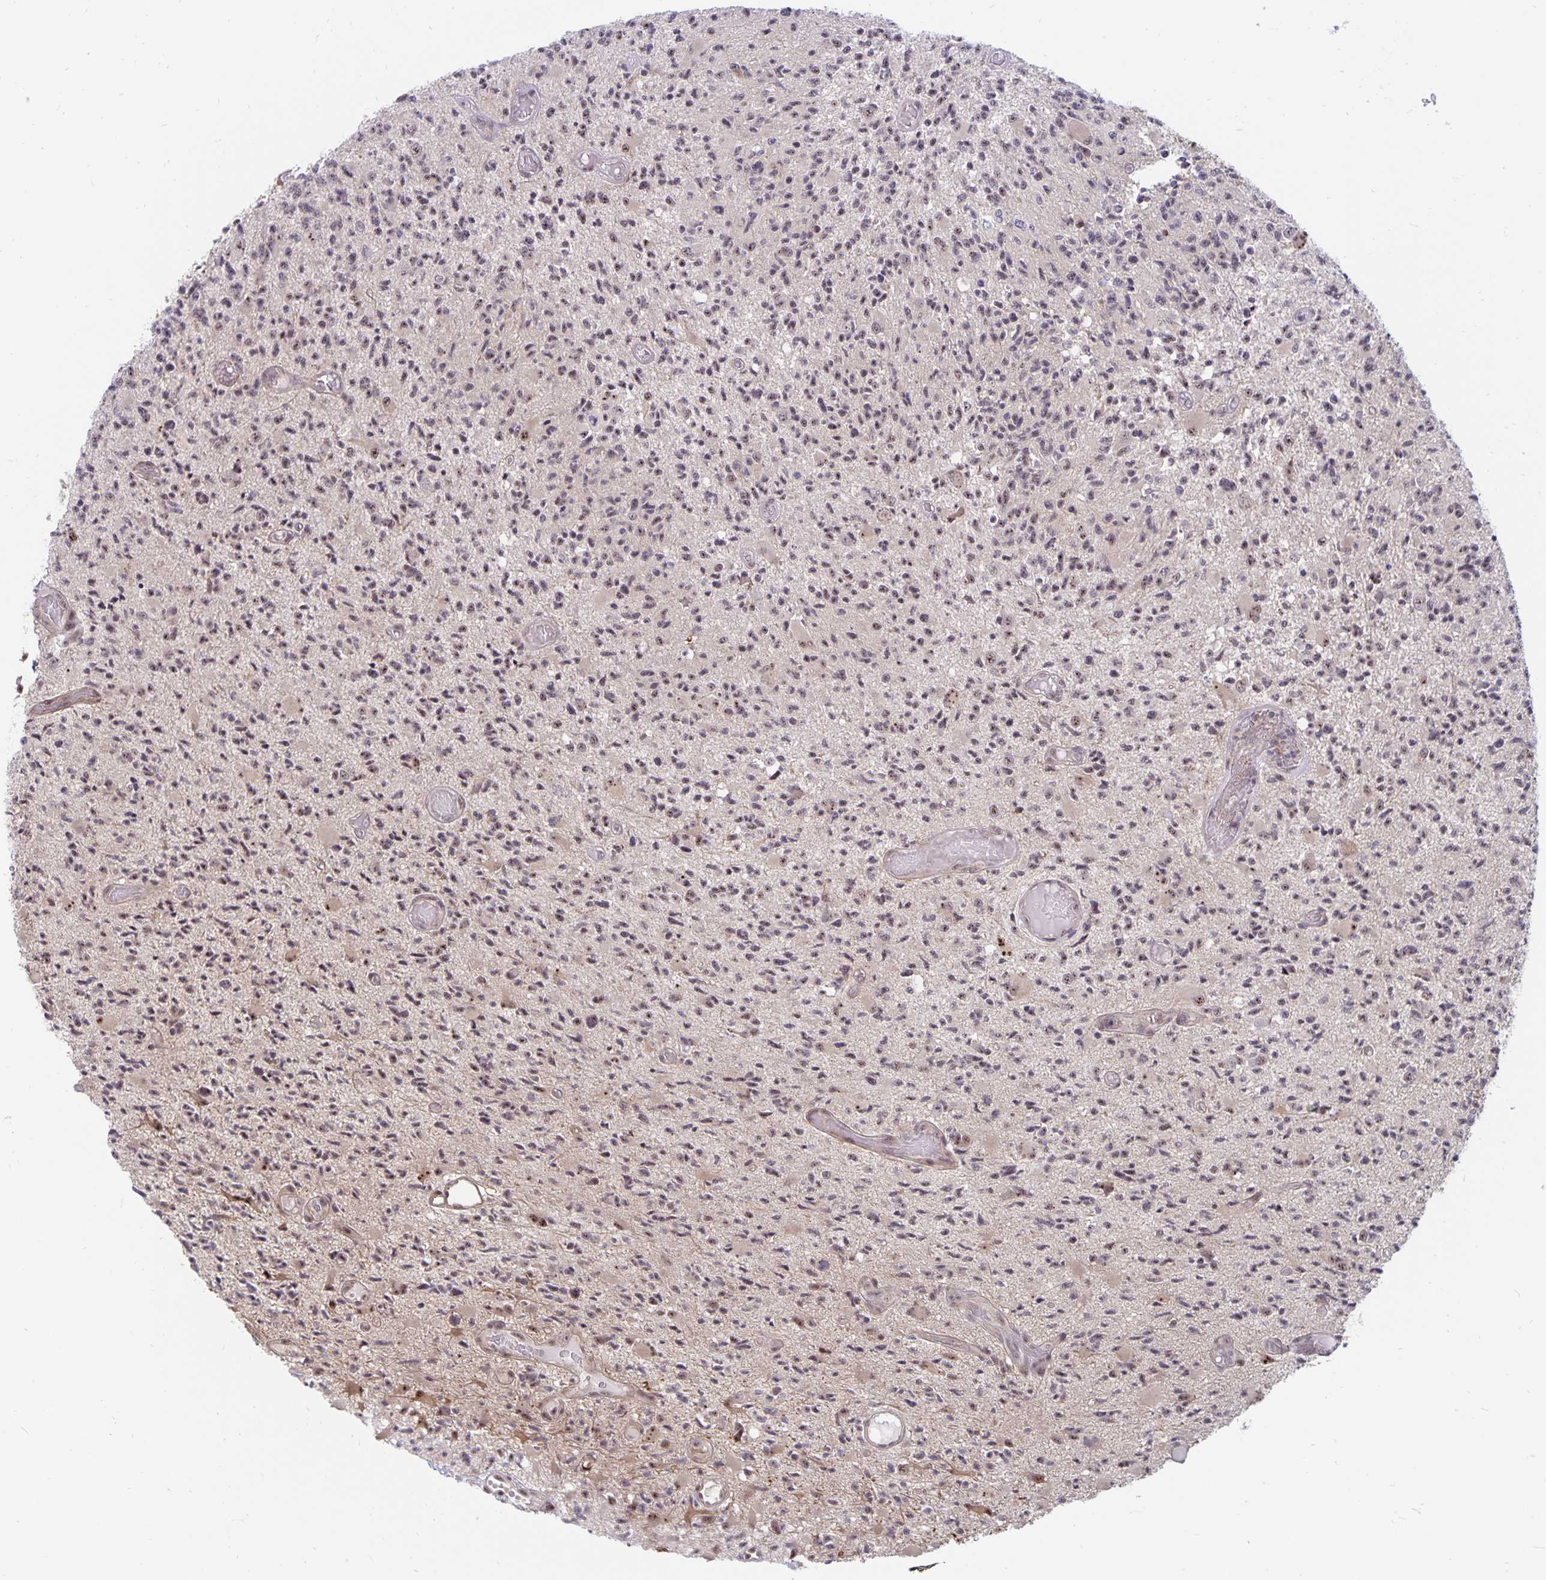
{"staining": {"intensity": "weak", "quantity": "25%-75%", "location": "nuclear"}, "tissue": "glioma", "cell_type": "Tumor cells", "image_type": "cancer", "snomed": [{"axis": "morphology", "description": "Glioma, malignant, High grade"}, {"axis": "topography", "description": "Brain"}], "caption": "Immunohistochemistry (IHC) (DAB) staining of human malignant high-grade glioma displays weak nuclear protein staining in approximately 25%-75% of tumor cells.", "gene": "EXOC6B", "patient": {"sex": "female", "age": 63}}